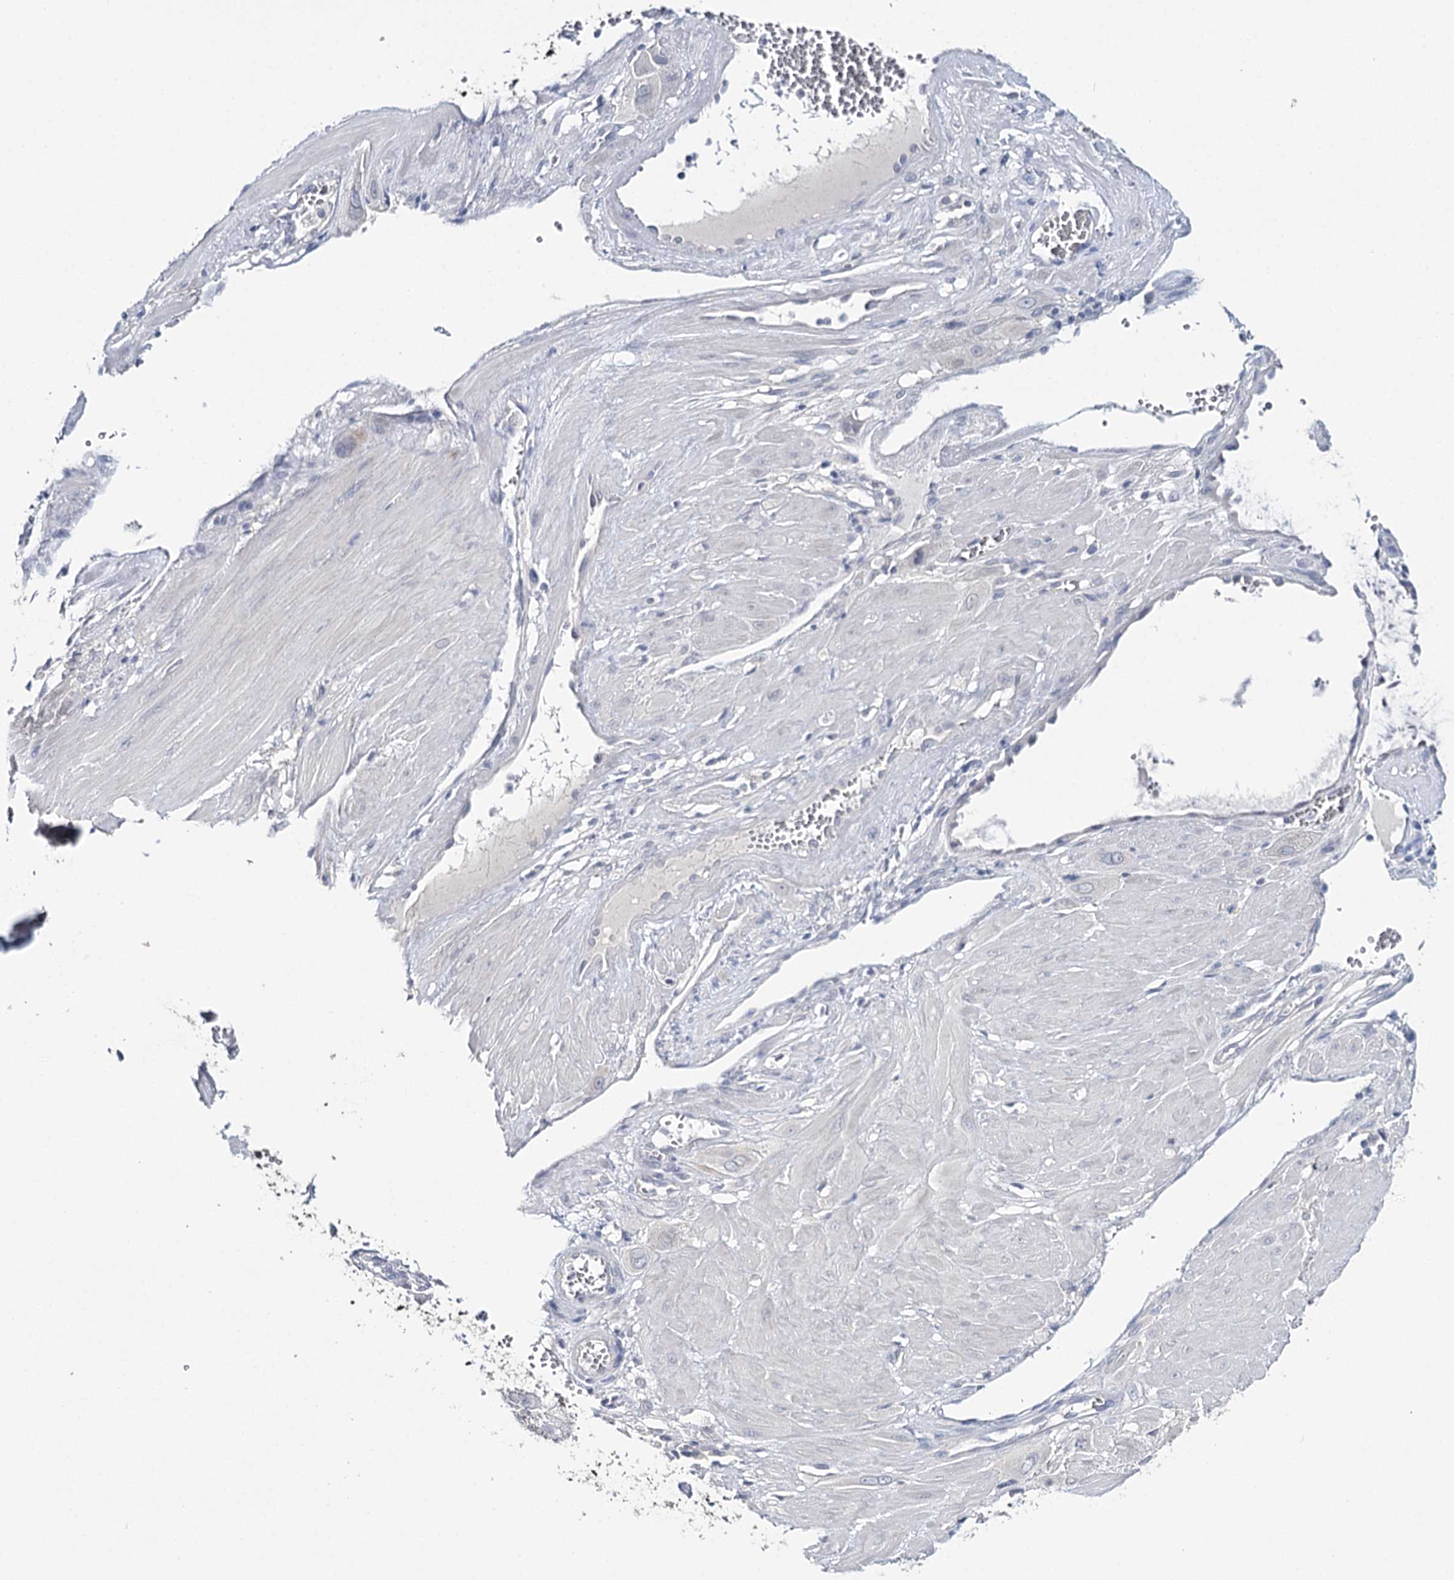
{"staining": {"intensity": "negative", "quantity": "none", "location": "none"}, "tissue": "cervical cancer", "cell_type": "Tumor cells", "image_type": "cancer", "snomed": [{"axis": "morphology", "description": "Squamous cell carcinoma, NOS"}, {"axis": "topography", "description": "Cervix"}], "caption": "Immunohistochemistry histopathology image of human cervical squamous cell carcinoma stained for a protein (brown), which shows no expression in tumor cells. (DAB IHC with hematoxylin counter stain).", "gene": "TP53", "patient": {"sex": "female", "age": 34}}